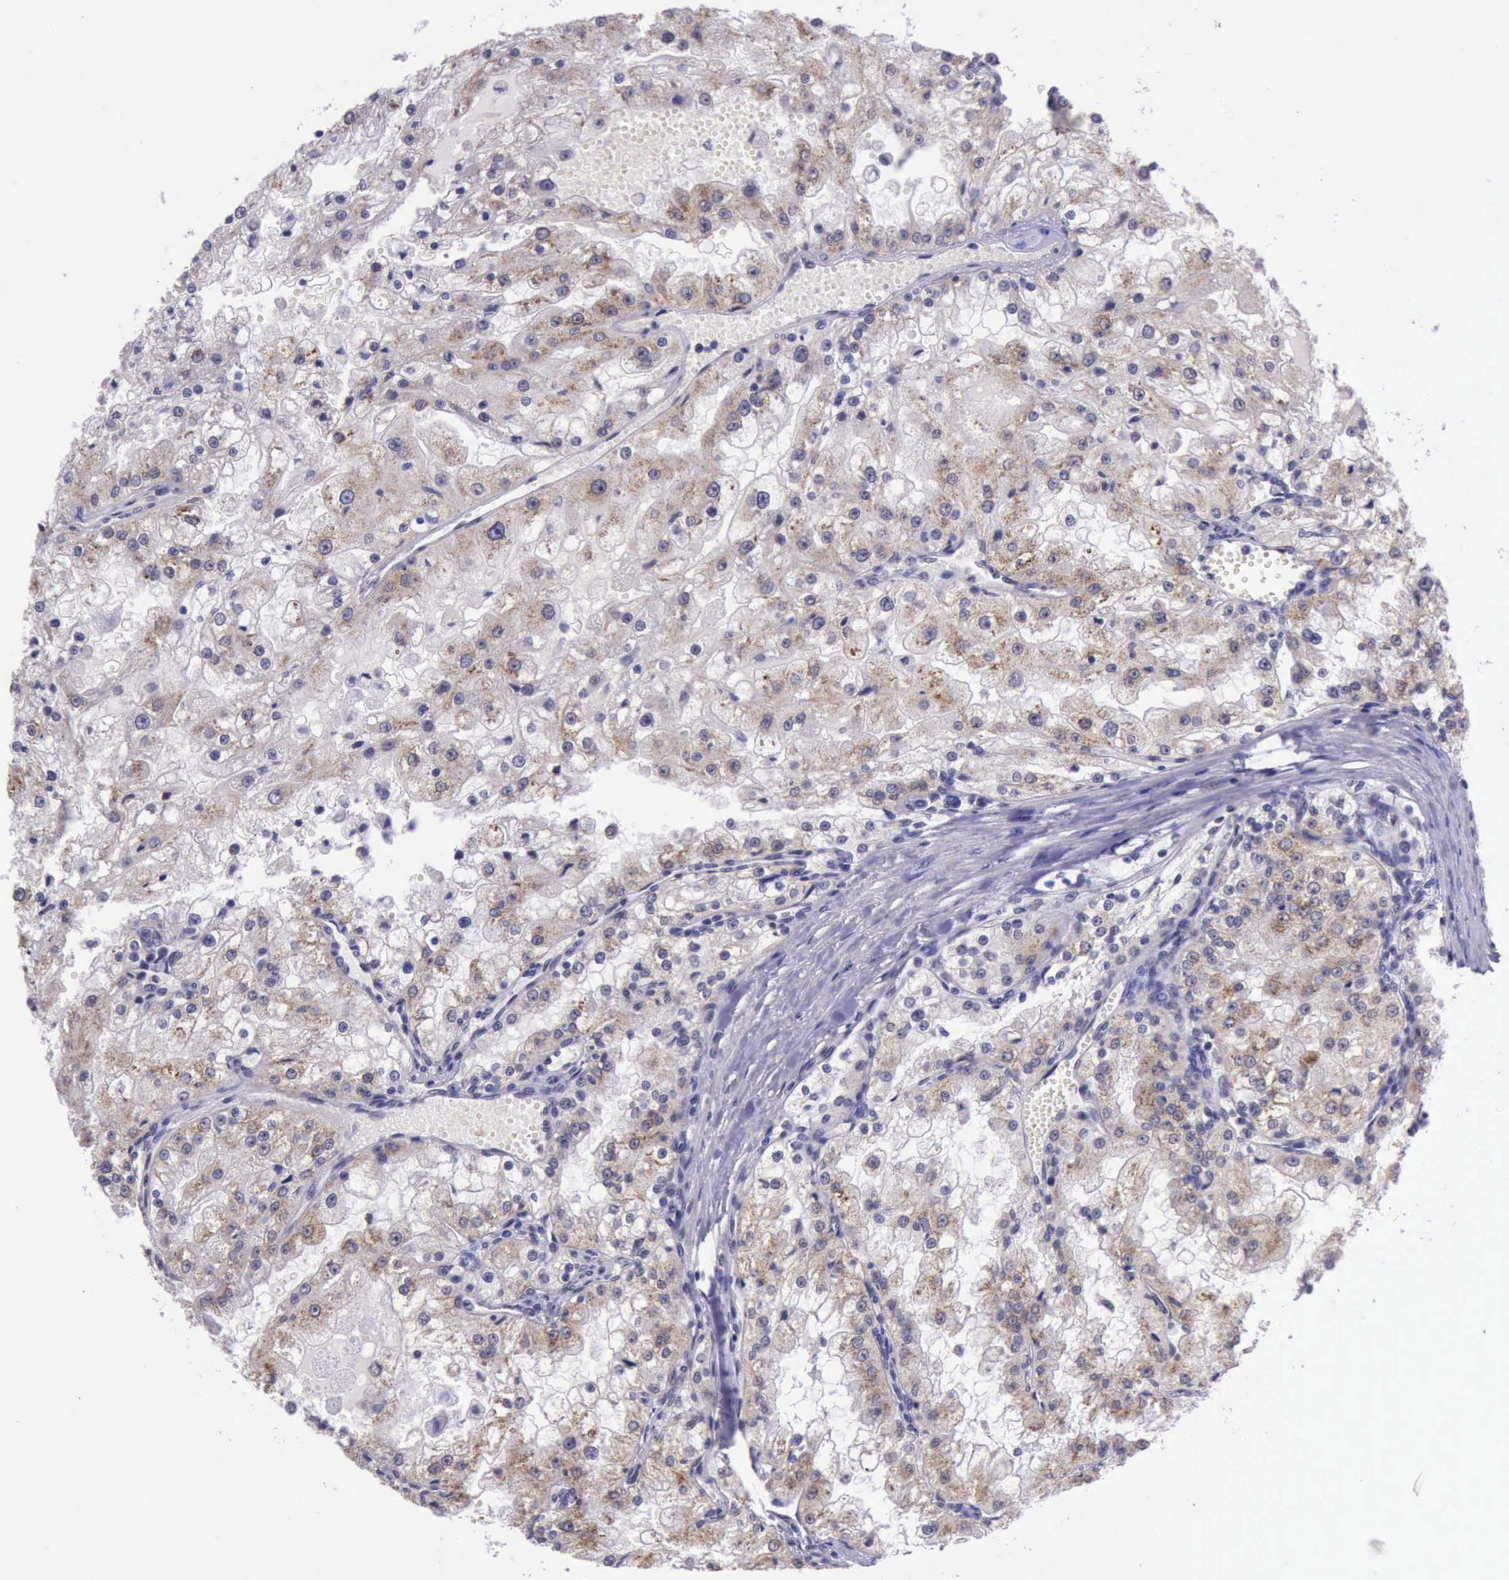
{"staining": {"intensity": "moderate", "quantity": ">75%", "location": "cytoplasmic/membranous"}, "tissue": "renal cancer", "cell_type": "Tumor cells", "image_type": "cancer", "snomed": [{"axis": "morphology", "description": "Adenocarcinoma, NOS"}, {"axis": "topography", "description": "Kidney"}], "caption": "Human renal adenocarcinoma stained for a protein (brown) exhibits moderate cytoplasmic/membranous positive expression in approximately >75% of tumor cells.", "gene": "PRPF39", "patient": {"sex": "female", "age": 74}}